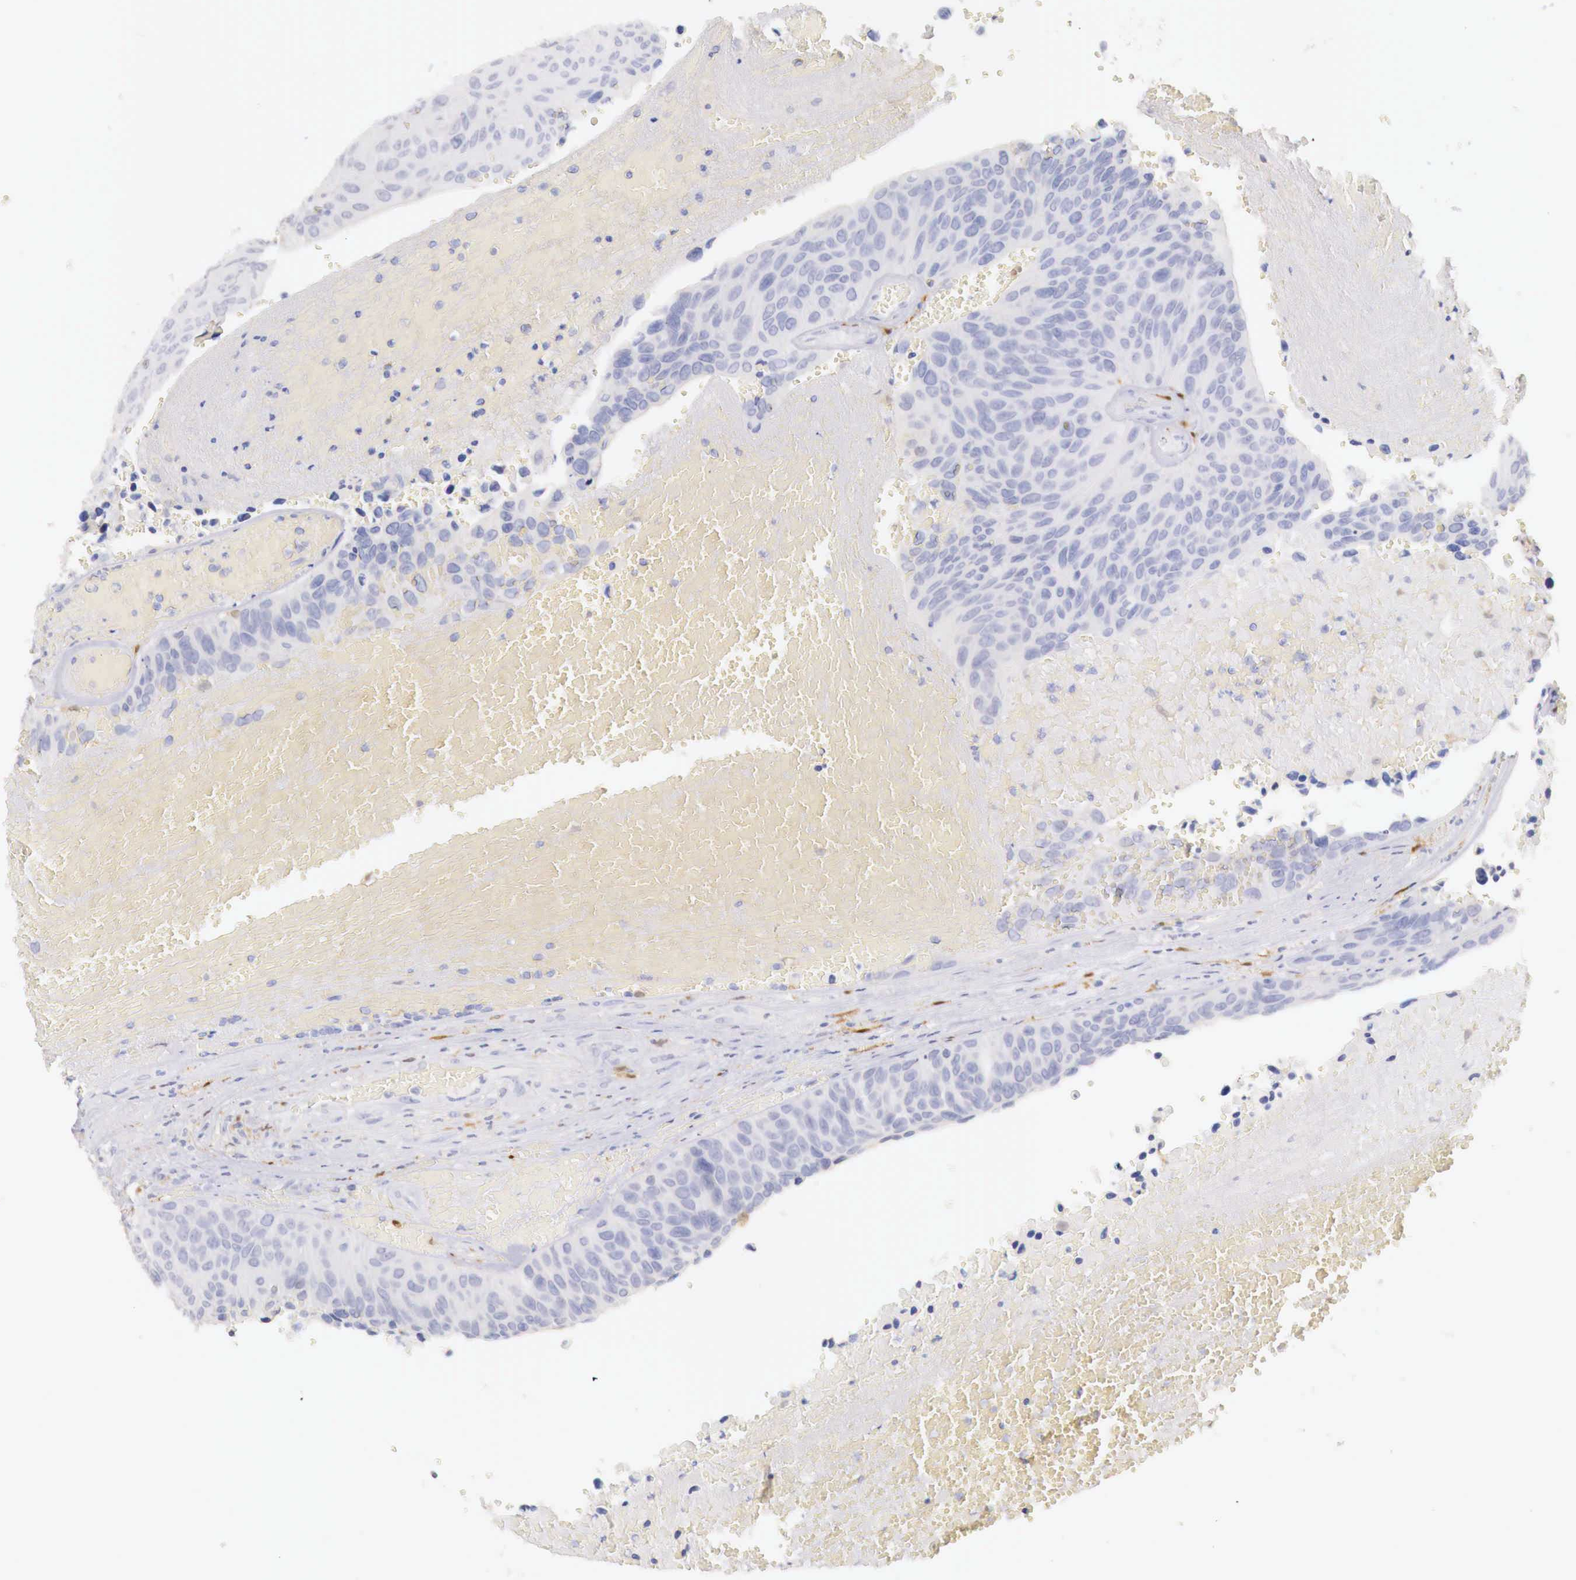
{"staining": {"intensity": "negative", "quantity": "none", "location": "none"}, "tissue": "urothelial cancer", "cell_type": "Tumor cells", "image_type": "cancer", "snomed": [{"axis": "morphology", "description": "Urothelial carcinoma, High grade"}, {"axis": "topography", "description": "Urinary bladder"}], "caption": "Tumor cells show no significant protein expression in high-grade urothelial carcinoma.", "gene": "RENBP", "patient": {"sex": "male", "age": 66}}